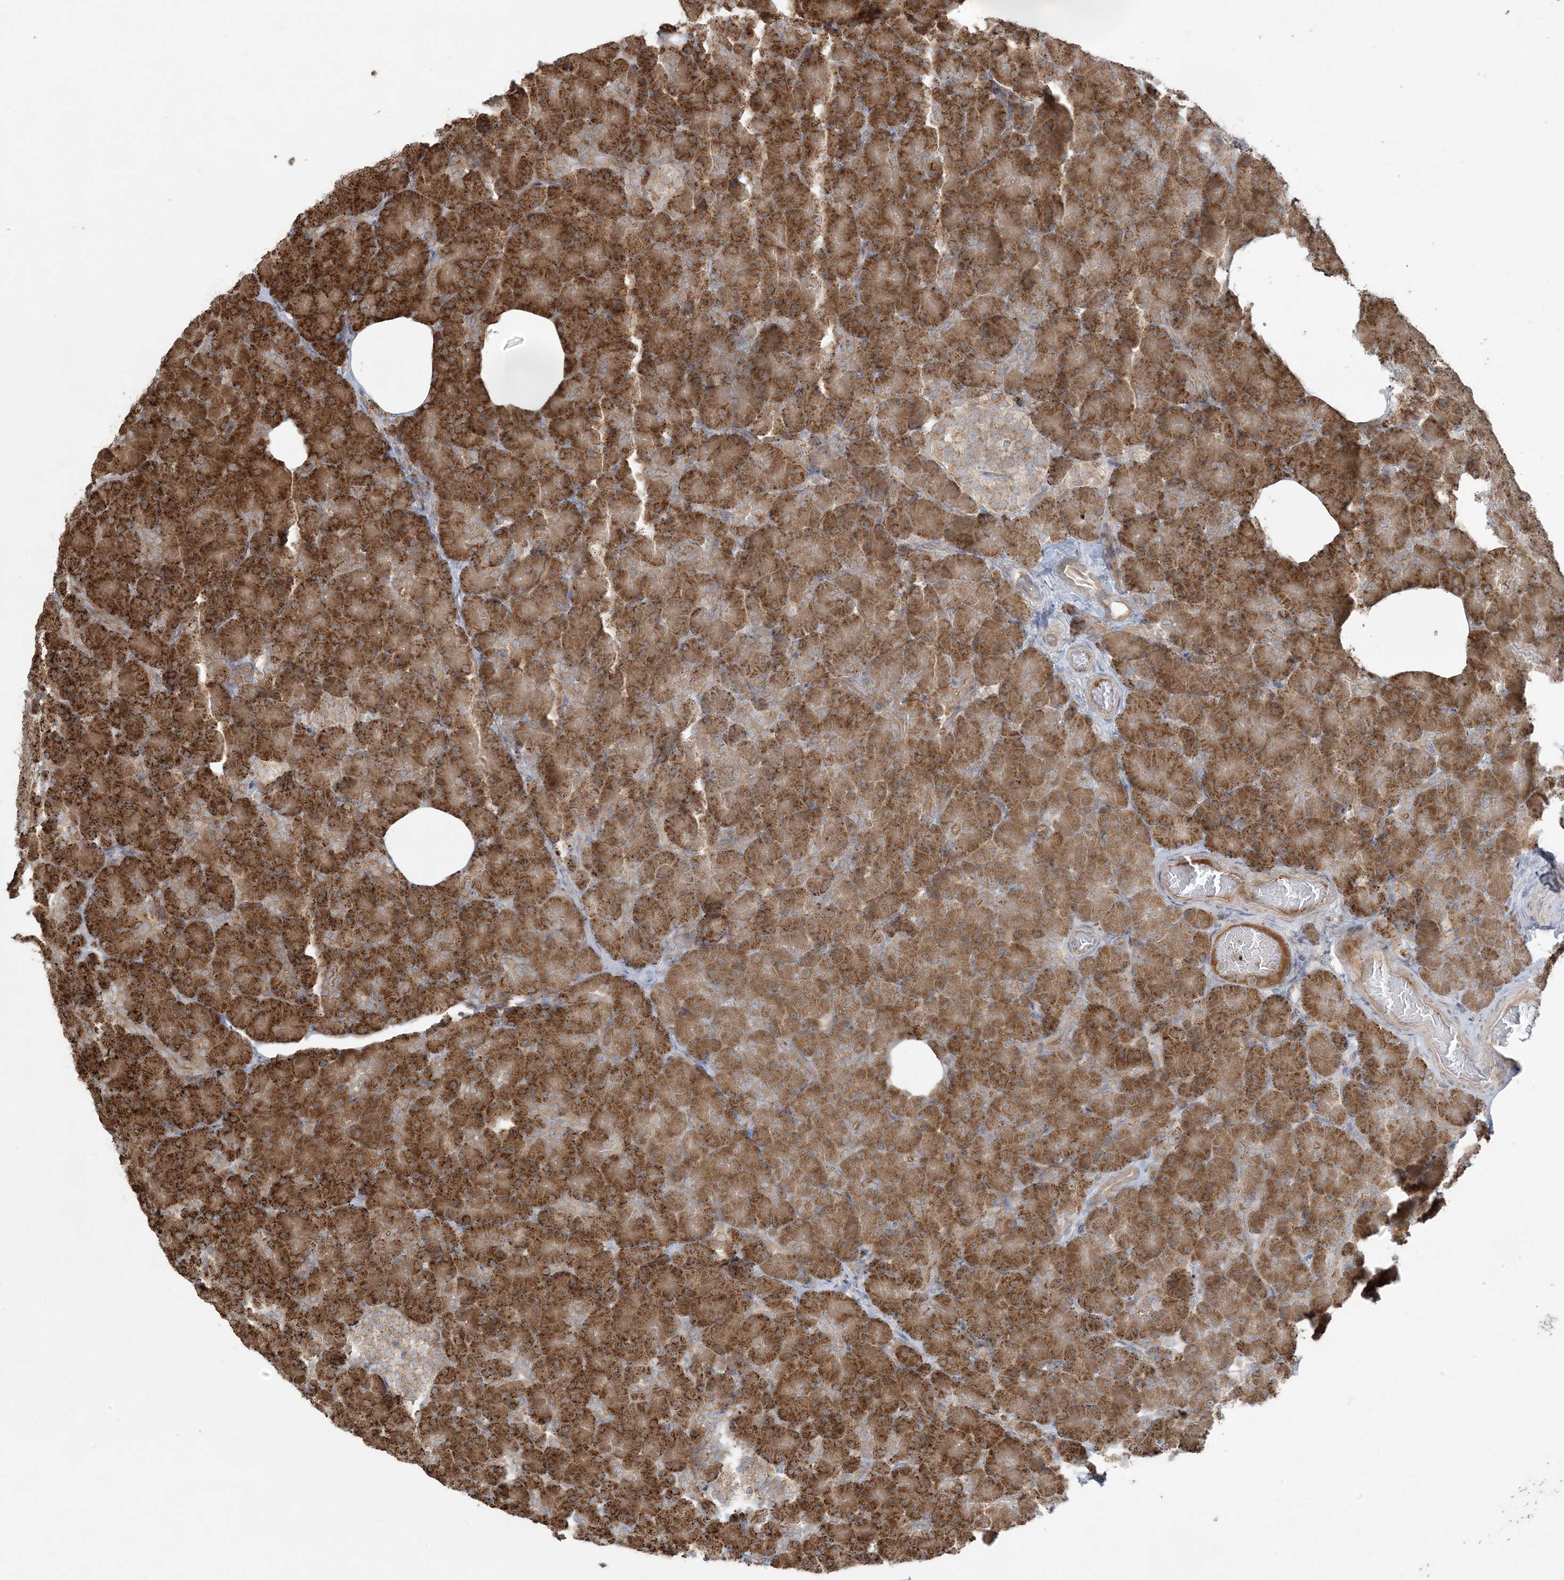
{"staining": {"intensity": "strong", "quantity": ">75%", "location": "cytoplasmic/membranous"}, "tissue": "pancreas", "cell_type": "Exocrine glandular cells", "image_type": "normal", "snomed": [{"axis": "morphology", "description": "Normal tissue, NOS"}, {"axis": "topography", "description": "Pancreas"}], "caption": "Protein staining shows strong cytoplasmic/membranous positivity in approximately >75% of exocrine glandular cells in benign pancreas.", "gene": "ZNF263", "patient": {"sex": "female", "age": 43}}